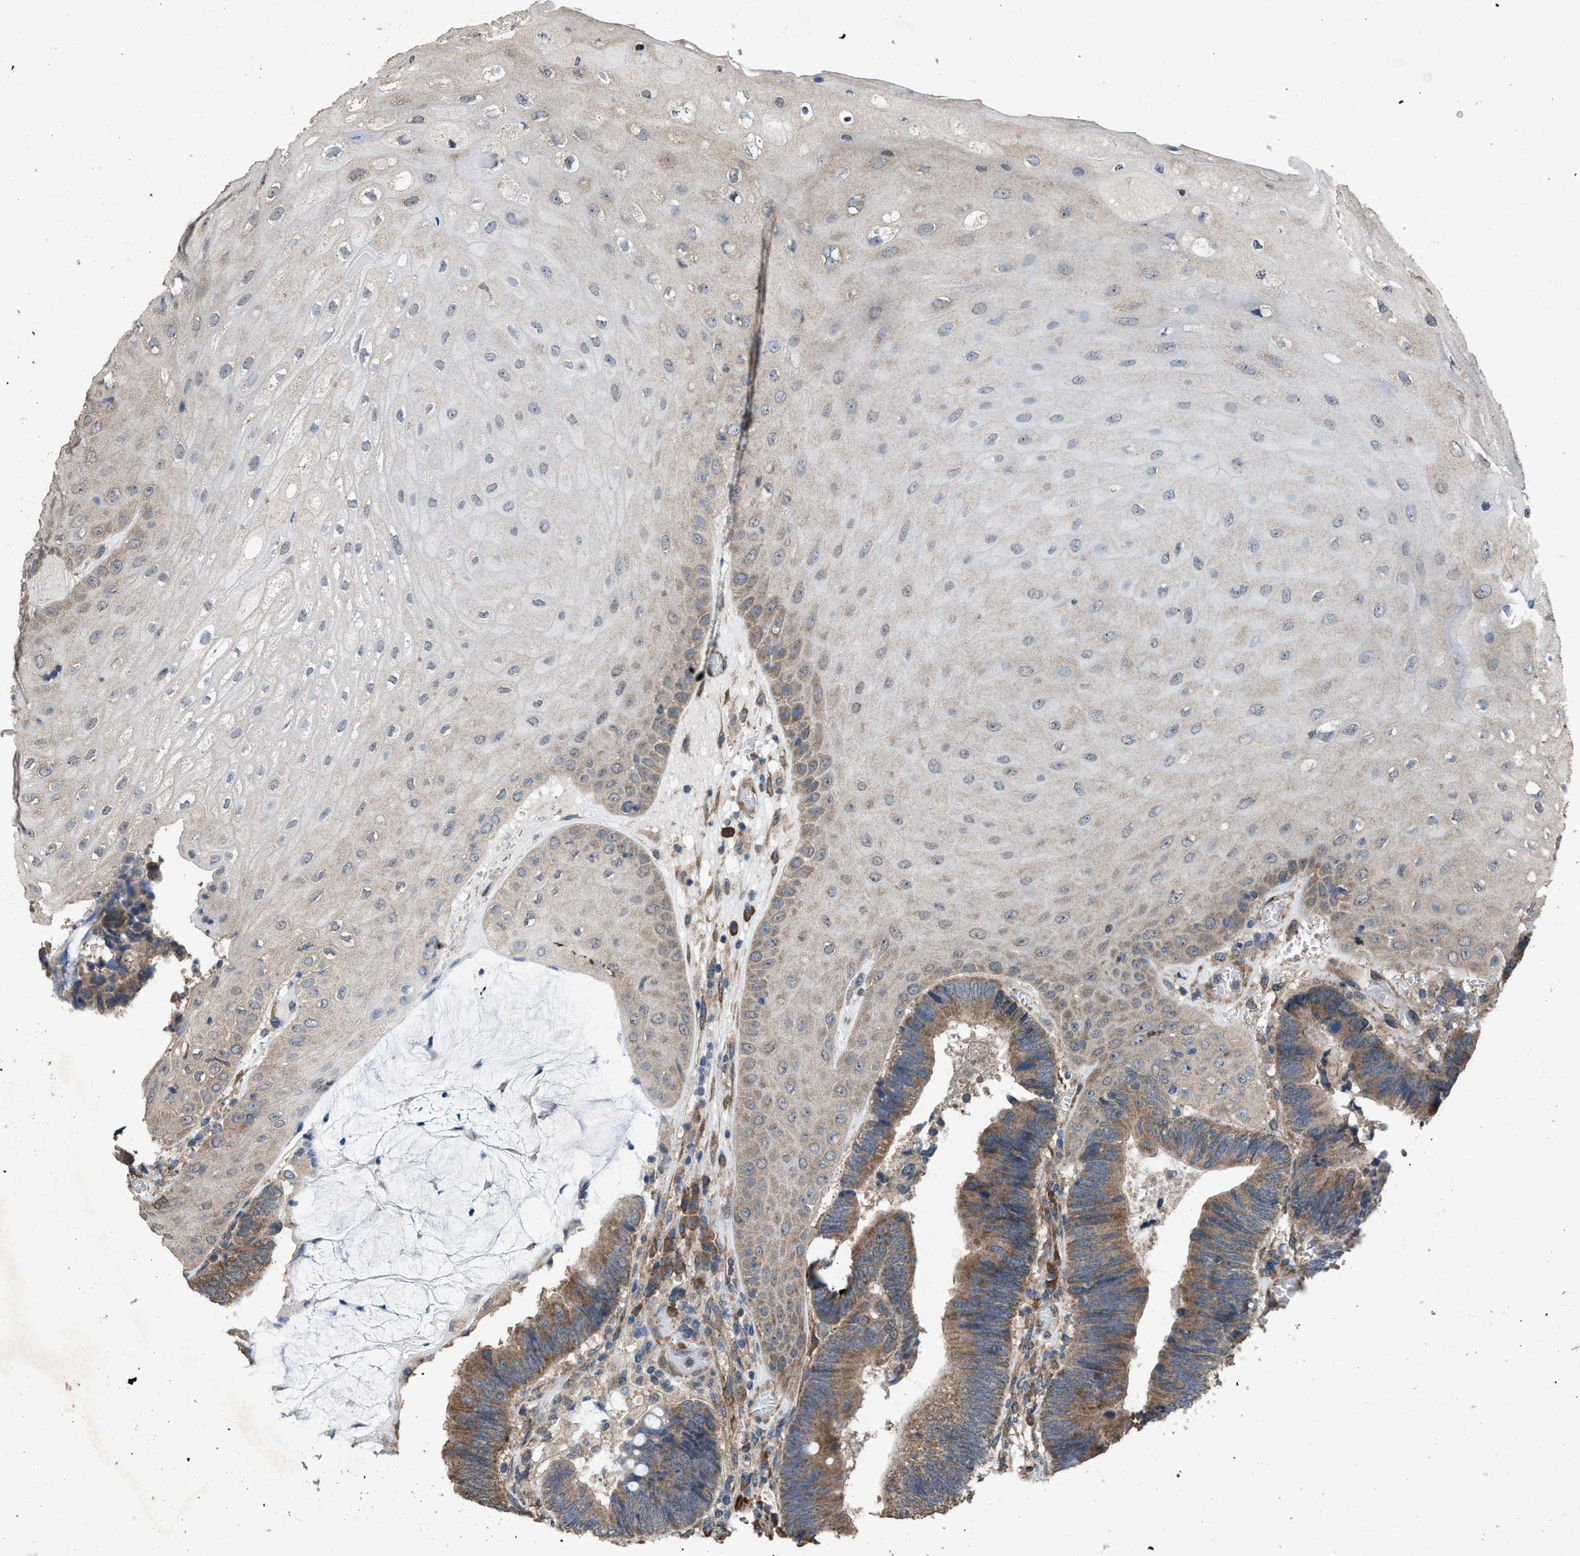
{"staining": {"intensity": "moderate", "quantity": ">75%", "location": "cytoplasmic/membranous"}, "tissue": "colorectal cancer", "cell_type": "Tumor cells", "image_type": "cancer", "snomed": [{"axis": "morphology", "description": "Adenocarcinoma, NOS"}, {"axis": "topography", "description": "Rectum"}, {"axis": "topography", "description": "Anal"}], "caption": "Brown immunohistochemical staining in human colorectal cancer (adenocarcinoma) exhibits moderate cytoplasmic/membranous expression in approximately >75% of tumor cells. (IHC, brightfield microscopy, high magnification).", "gene": "ARL6", "patient": {"sex": "female", "age": 89}}